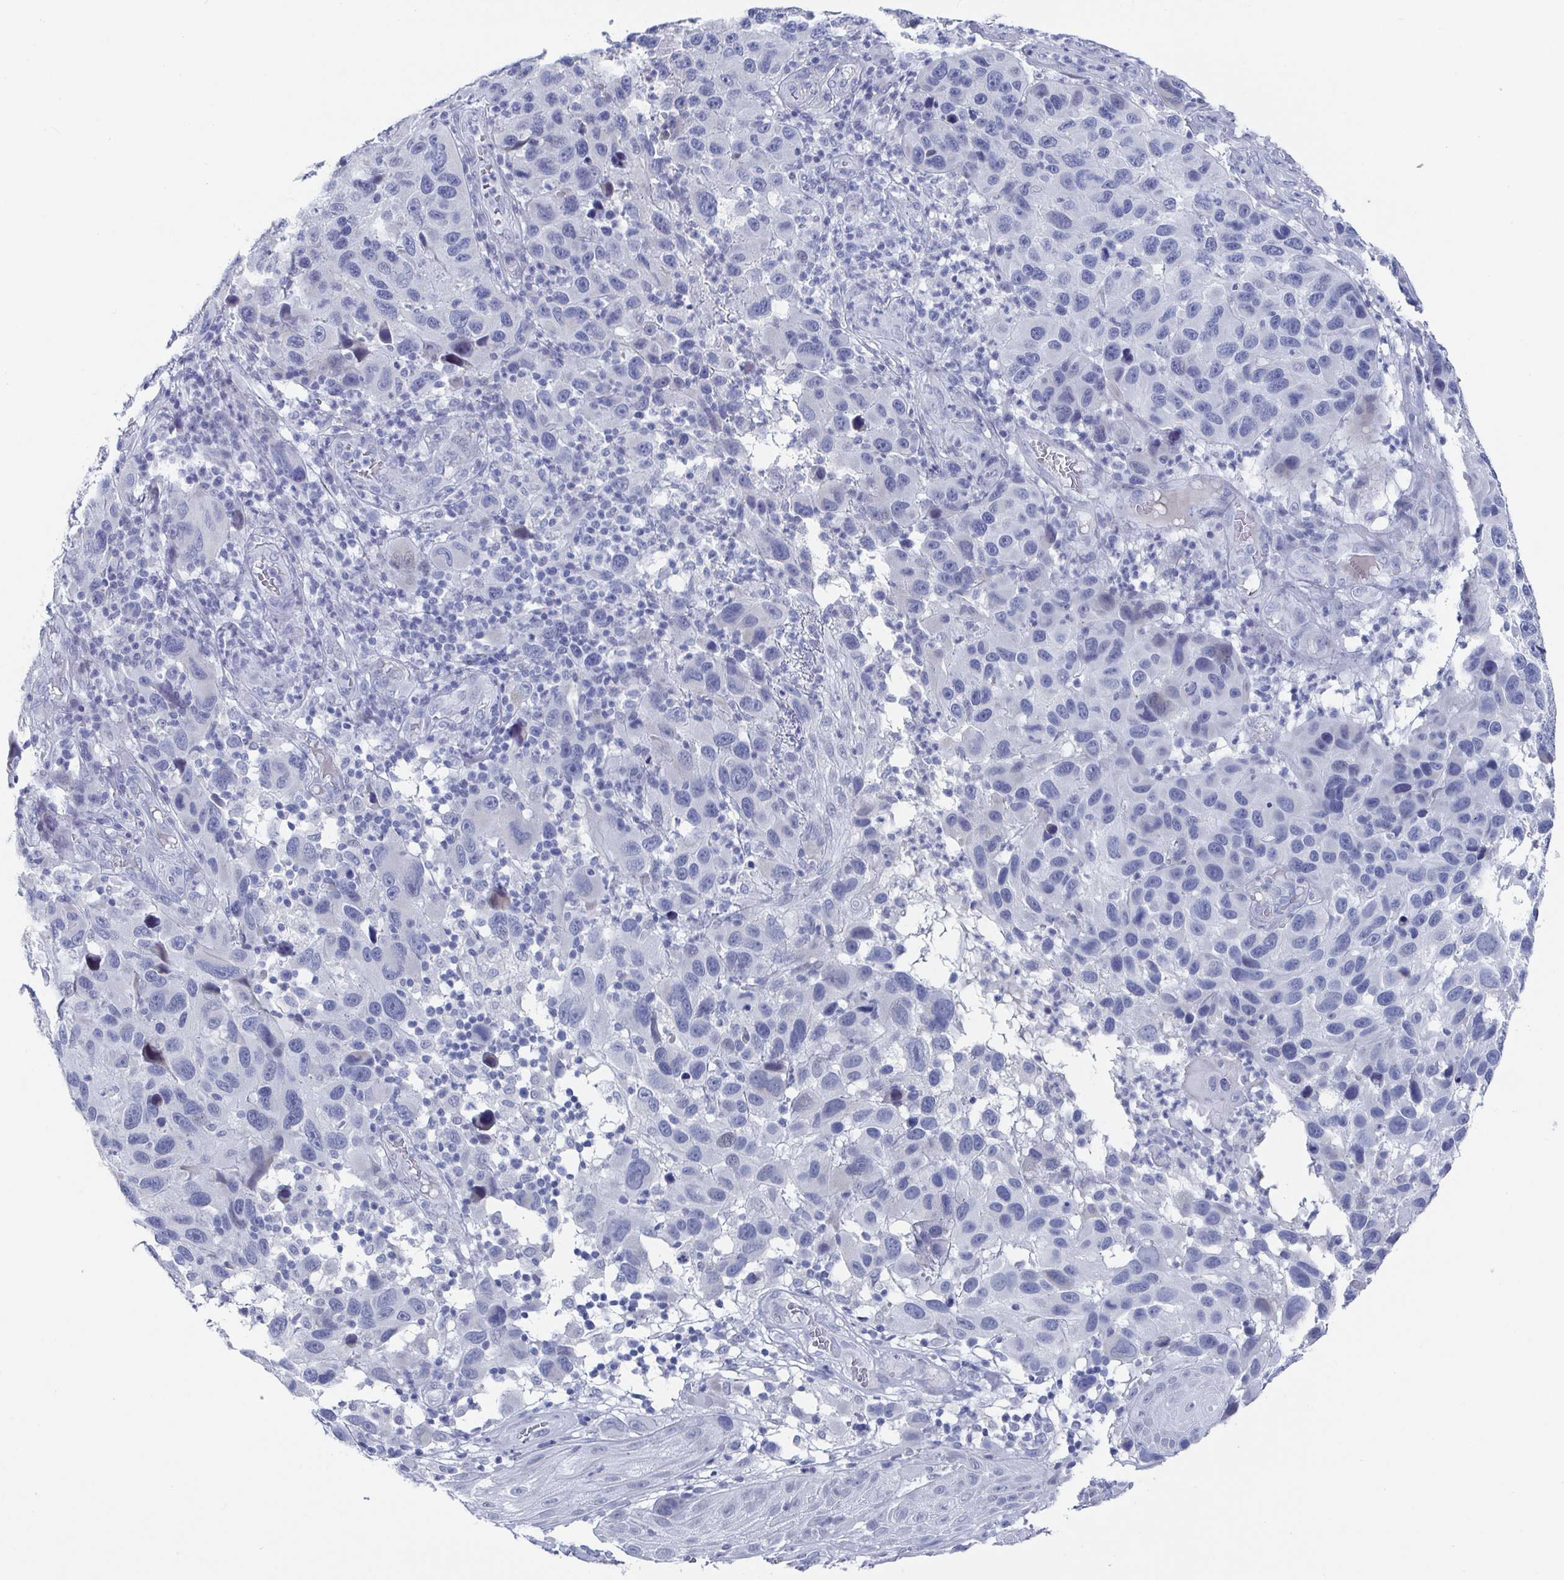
{"staining": {"intensity": "negative", "quantity": "none", "location": "none"}, "tissue": "melanoma", "cell_type": "Tumor cells", "image_type": "cancer", "snomed": [{"axis": "morphology", "description": "Malignant melanoma, NOS"}, {"axis": "topography", "description": "Skin"}], "caption": "Immunohistochemistry of malignant melanoma exhibits no positivity in tumor cells.", "gene": "CAMKV", "patient": {"sex": "male", "age": 53}}